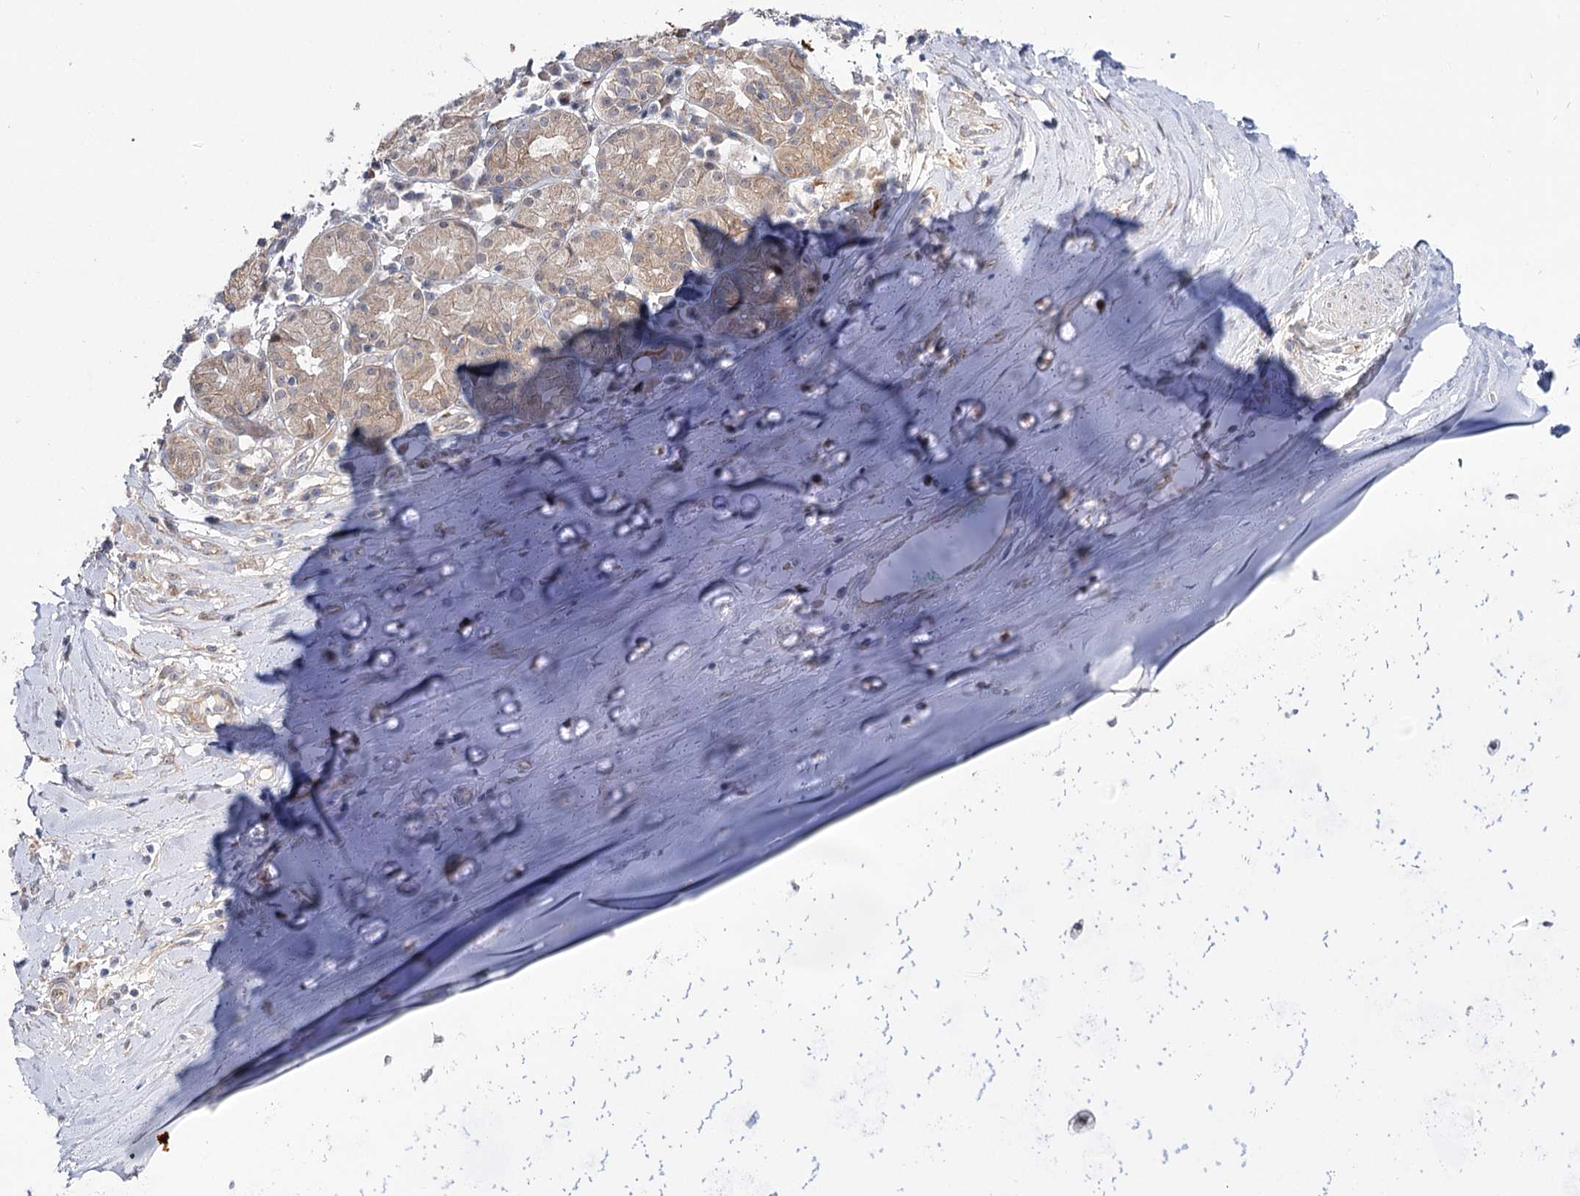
{"staining": {"intensity": "strong", "quantity": ">75%", "location": "cytoplasmic/membranous"}, "tissue": "adipose tissue", "cell_type": "Adipocytes", "image_type": "normal", "snomed": [{"axis": "morphology", "description": "Normal tissue, NOS"}, {"axis": "morphology", "description": "Basal cell carcinoma"}, {"axis": "topography", "description": "Cartilage tissue"}, {"axis": "topography", "description": "Nasopharynx"}, {"axis": "topography", "description": "Oral tissue"}], "caption": "The micrograph demonstrates staining of benign adipose tissue, revealing strong cytoplasmic/membranous protein staining (brown color) within adipocytes. (Brightfield microscopy of DAB IHC at high magnification).", "gene": "ARHGAP32", "patient": {"sex": "female", "age": 77}}